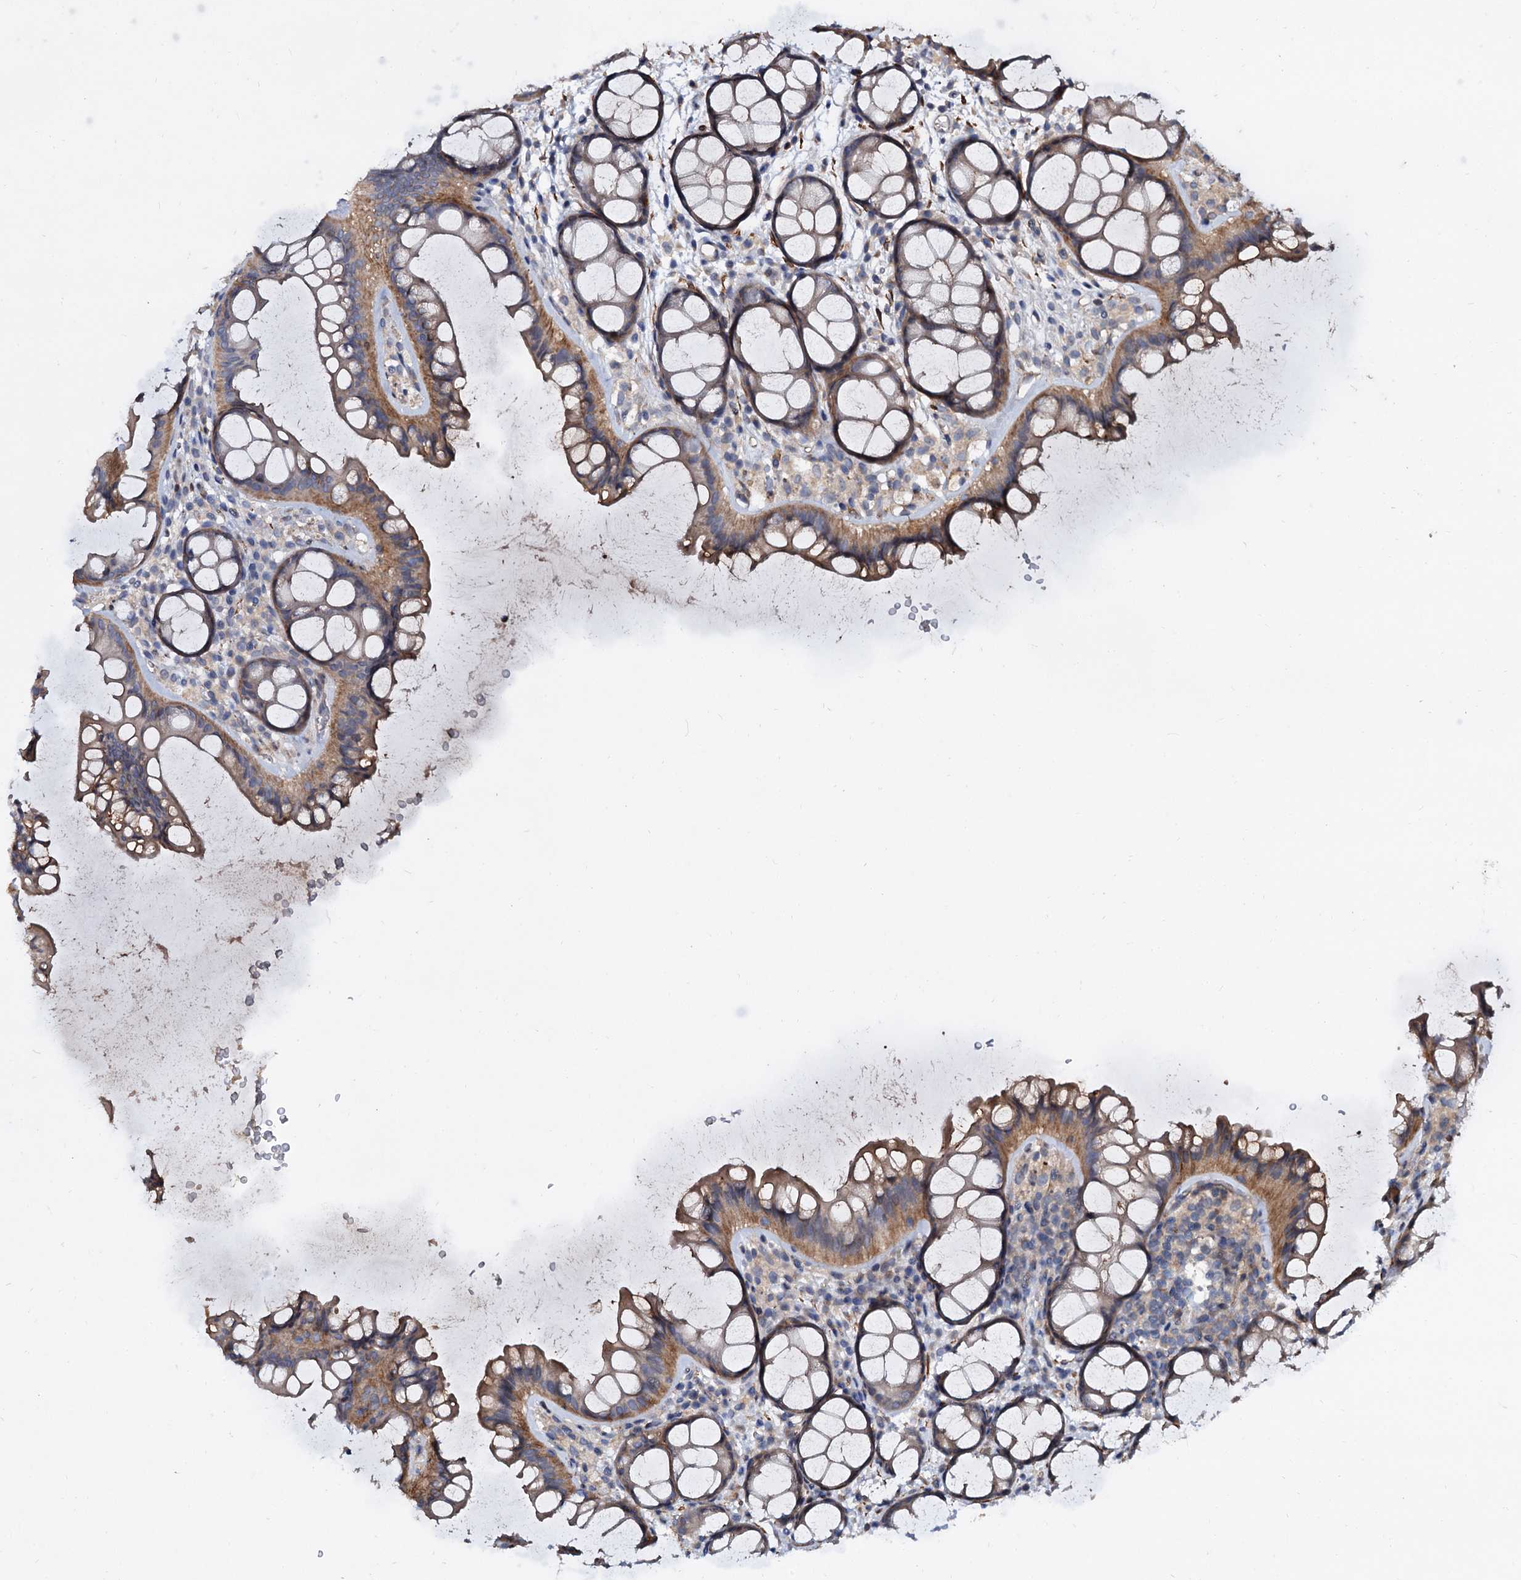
{"staining": {"intensity": "strong", "quantity": ">75%", "location": "cytoplasmic/membranous"}, "tissue": "colon", "cell_type": "Endothelial cells", "image_type": "normal", "snomed": [{"axis": "morphology", "description": "Normal tissue, NOS"}, {"axis": "topography", "description": "Colon"}], "caption": "Immunohistochemistry (IHC) image of unremarkable human colon stained for a protein (brown), which exhibits high levels of strong cytoplasmic/membranous expression in approximately >75% of endothelial cells.", "gene": "ISM2", "patient": {"sex": "female", "age": 82}}